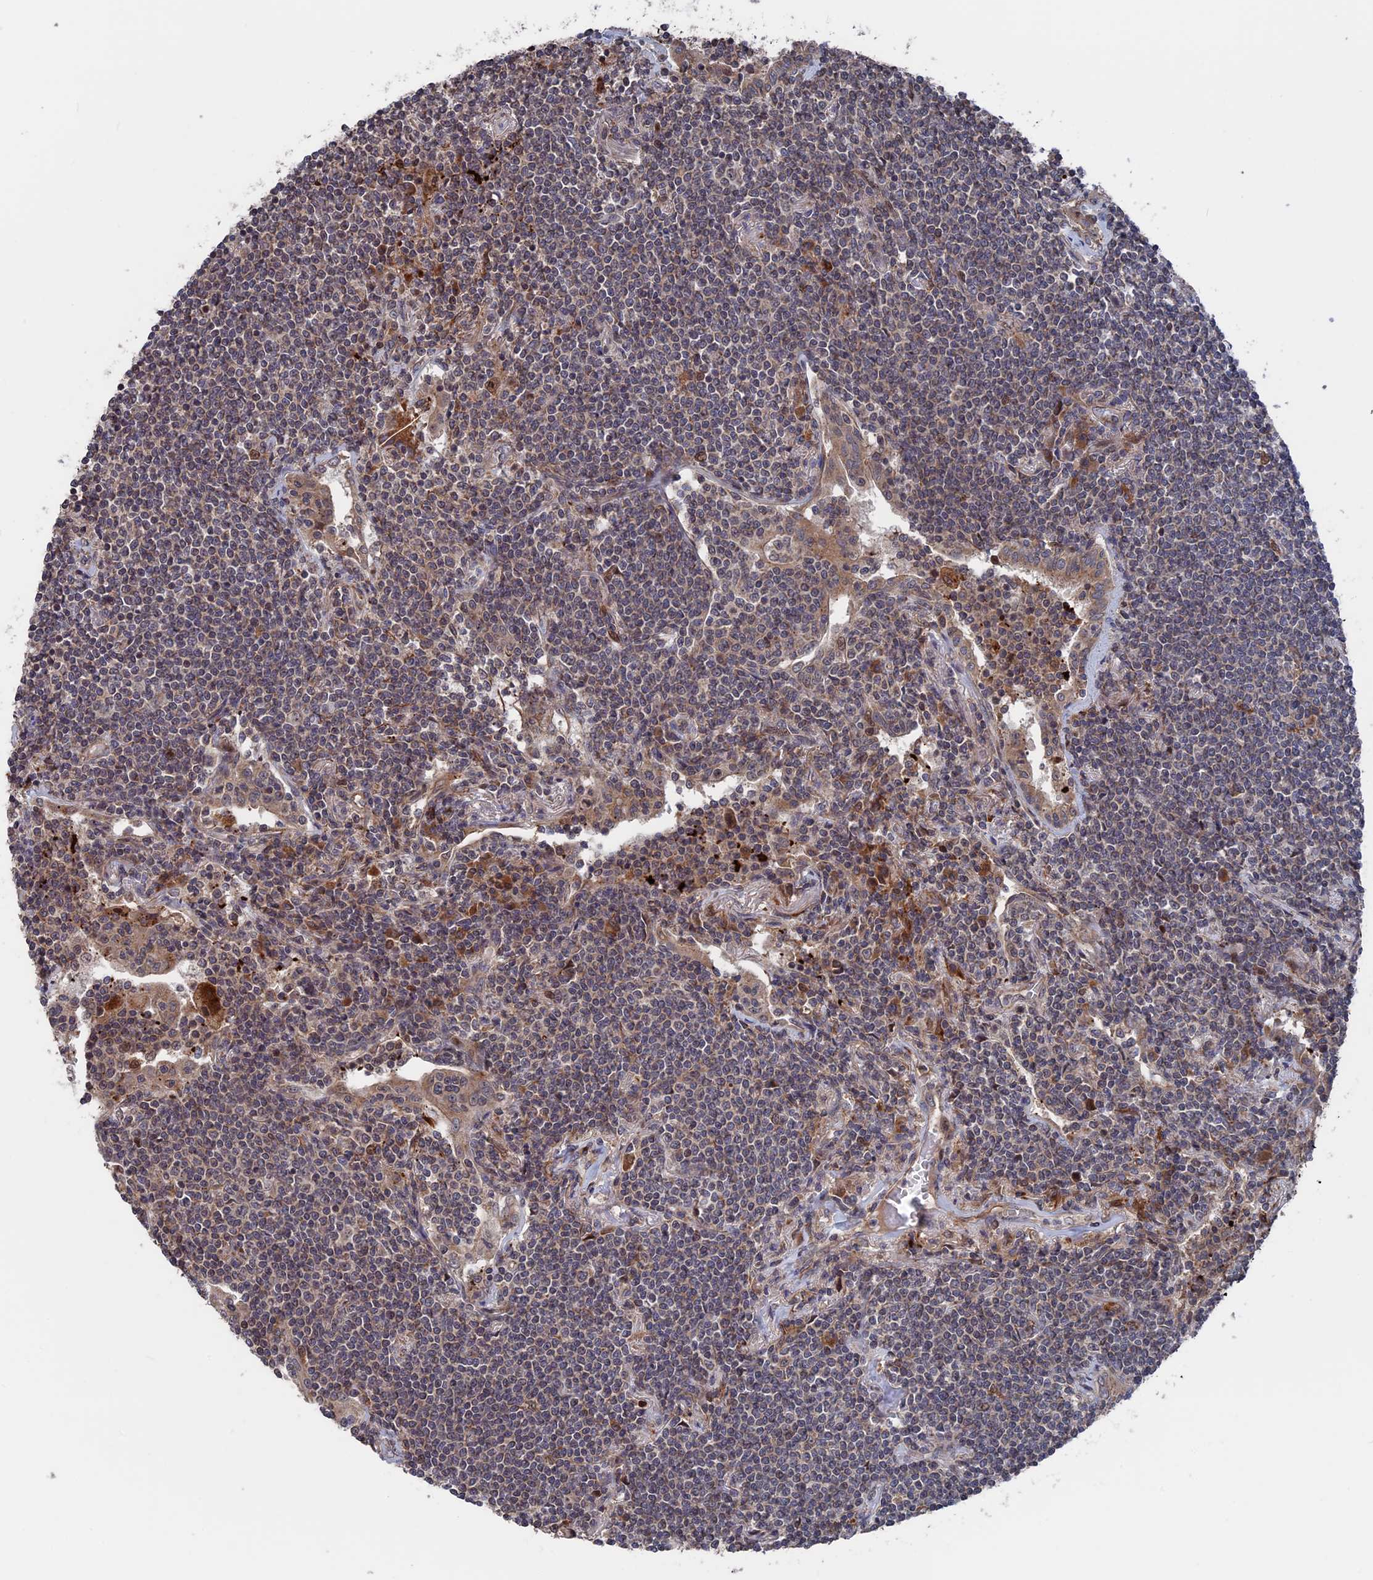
{"staining": {"intensity": "negative", "quantity": "none", "location": "none"}, "tissue": "lymphoma", "cell_type": "Tumor cells", "image_type": "cancer", "snomed": [{"axis": "morphology", "description": "Malignant lymphoma, non-Hodgkin's type, Low grade"}, {"axis": "topography", "description": "Lung"}], "caption": "Immunohistochemistry of human low-grade malignant lymphoma, non-Hodgkin's type demonstrates no staining in tumor cells.", "gene": "PLA2G15", "patient": {"sex": "female", "age": 71}}